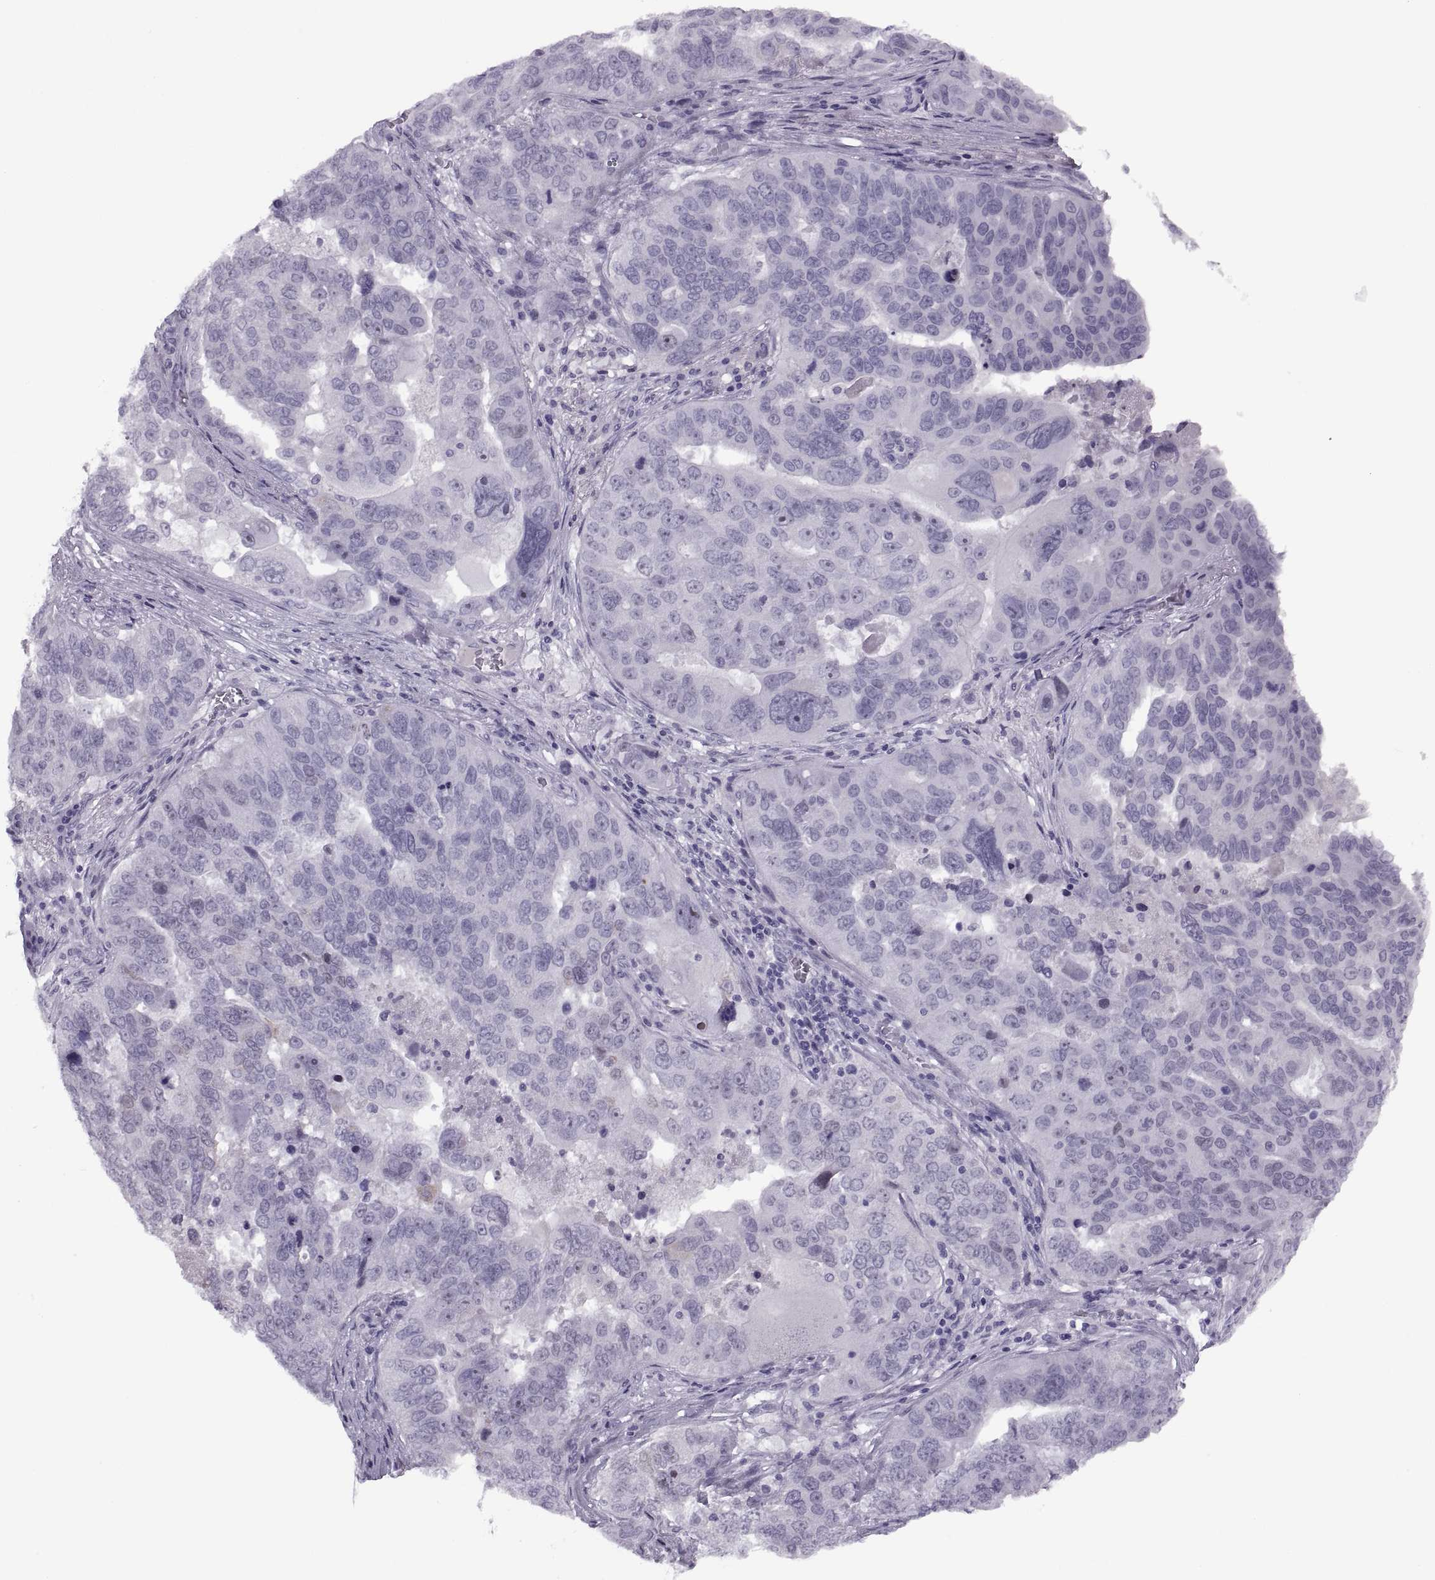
{"staining": {"intensity": "negative", "quantity": "none", "location": "none"}, "tissue": "ovarian cancer", "cell_type": "Tumor cells", "image_type": "cancer", "snomed": [{"axis": "morphology", "description": "Carcinoma, endometroid"}, {"axis": "topography", "description": "Soft tissue"}, {"axis": "topography", "description": "Ovary"}], "caption": "IHC of endometroid carcinoma (ovarian) demonstrates no expression in tumor cells. (DAB immunohistochemistry, high magnification).", "gene": "FAM24A", "patient": {"sex": "female", "age": 52}}